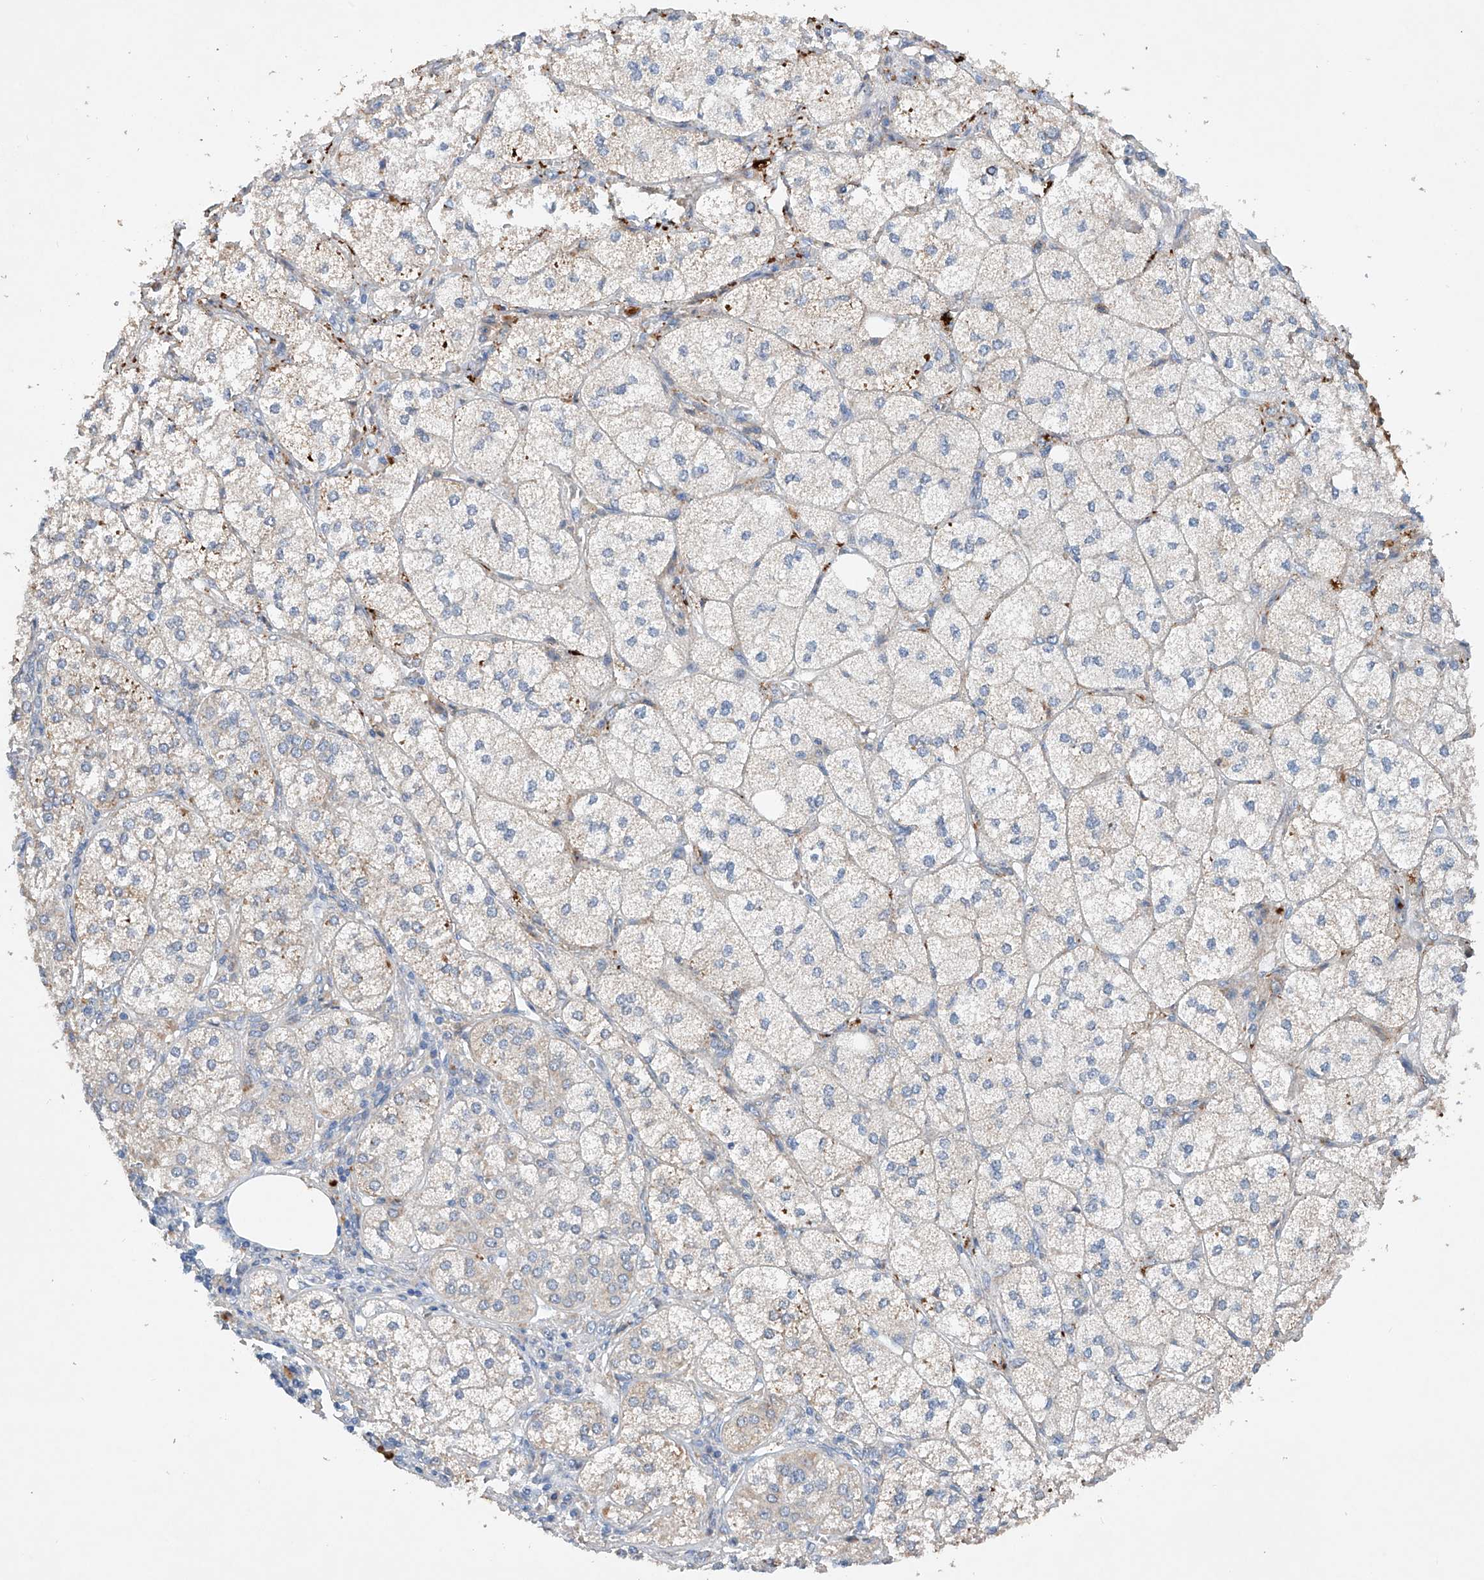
{"staining": {"intensity": "moderate", "quantity": "25%-75%", "location": "cytoplasmic/membranous"}, "tissue": "adrenal gland", "cell_type": "Glandular cells", "image_type": "normal", "snomed": [{"axis": "morphology", "description": "Normal tissue, NOS"}, {"axis": "topography", "description": "Adrenal gland"}], "caption": "Immunohistochemical staining of unremarkable human adrenal gland exhibits moderate cytoplasmic/membranous protein expression in about 25%-75% of glandular cells. The staining was performed using DAB, with brown indicating positive protein expression. Nuclei are stained blue with hematoxylin.", "gene": "GPC4", "patient": {"sex": "female", "age": 61}}